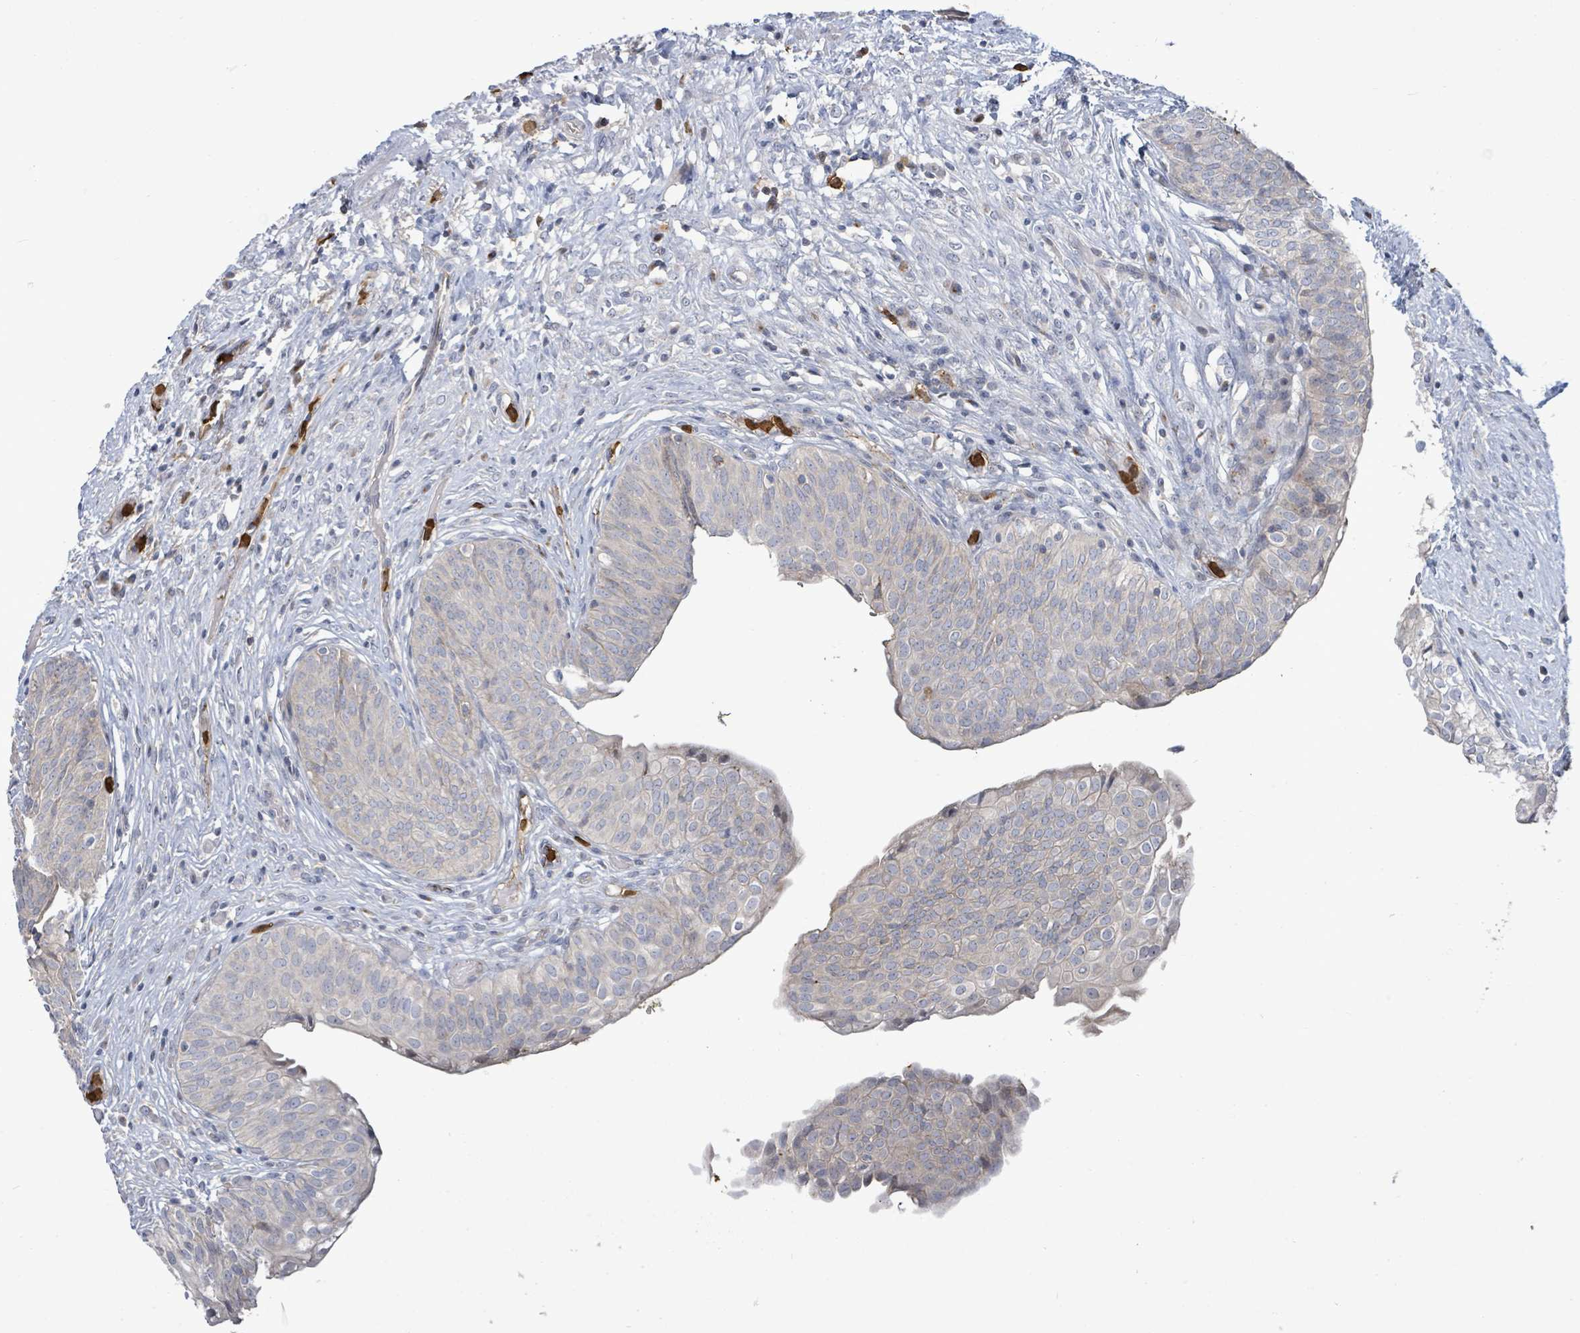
{"staining": {"intensity": "negative", "quantity": "none", "location": "none"}, "tissue": "urinary bladder", "cell_type": "Urothelial cells", "image_type": "normal", "snomed": [{"axis": "morphology", "description": "Normal tissue, NOS"}, {"axis": "topography", "description": "Urinary bladder"}], "caption": "Immunohistochemical staining of unremarkable urinary bladder exhibits no significant staining in urothelial cells. Brightfield microscopy of IHC stained with DAB (brown) and hematoxylin (blue), captured at high magnification.", "gene": "FAM210A", "patient": {"sex": "male", "age": 55}}